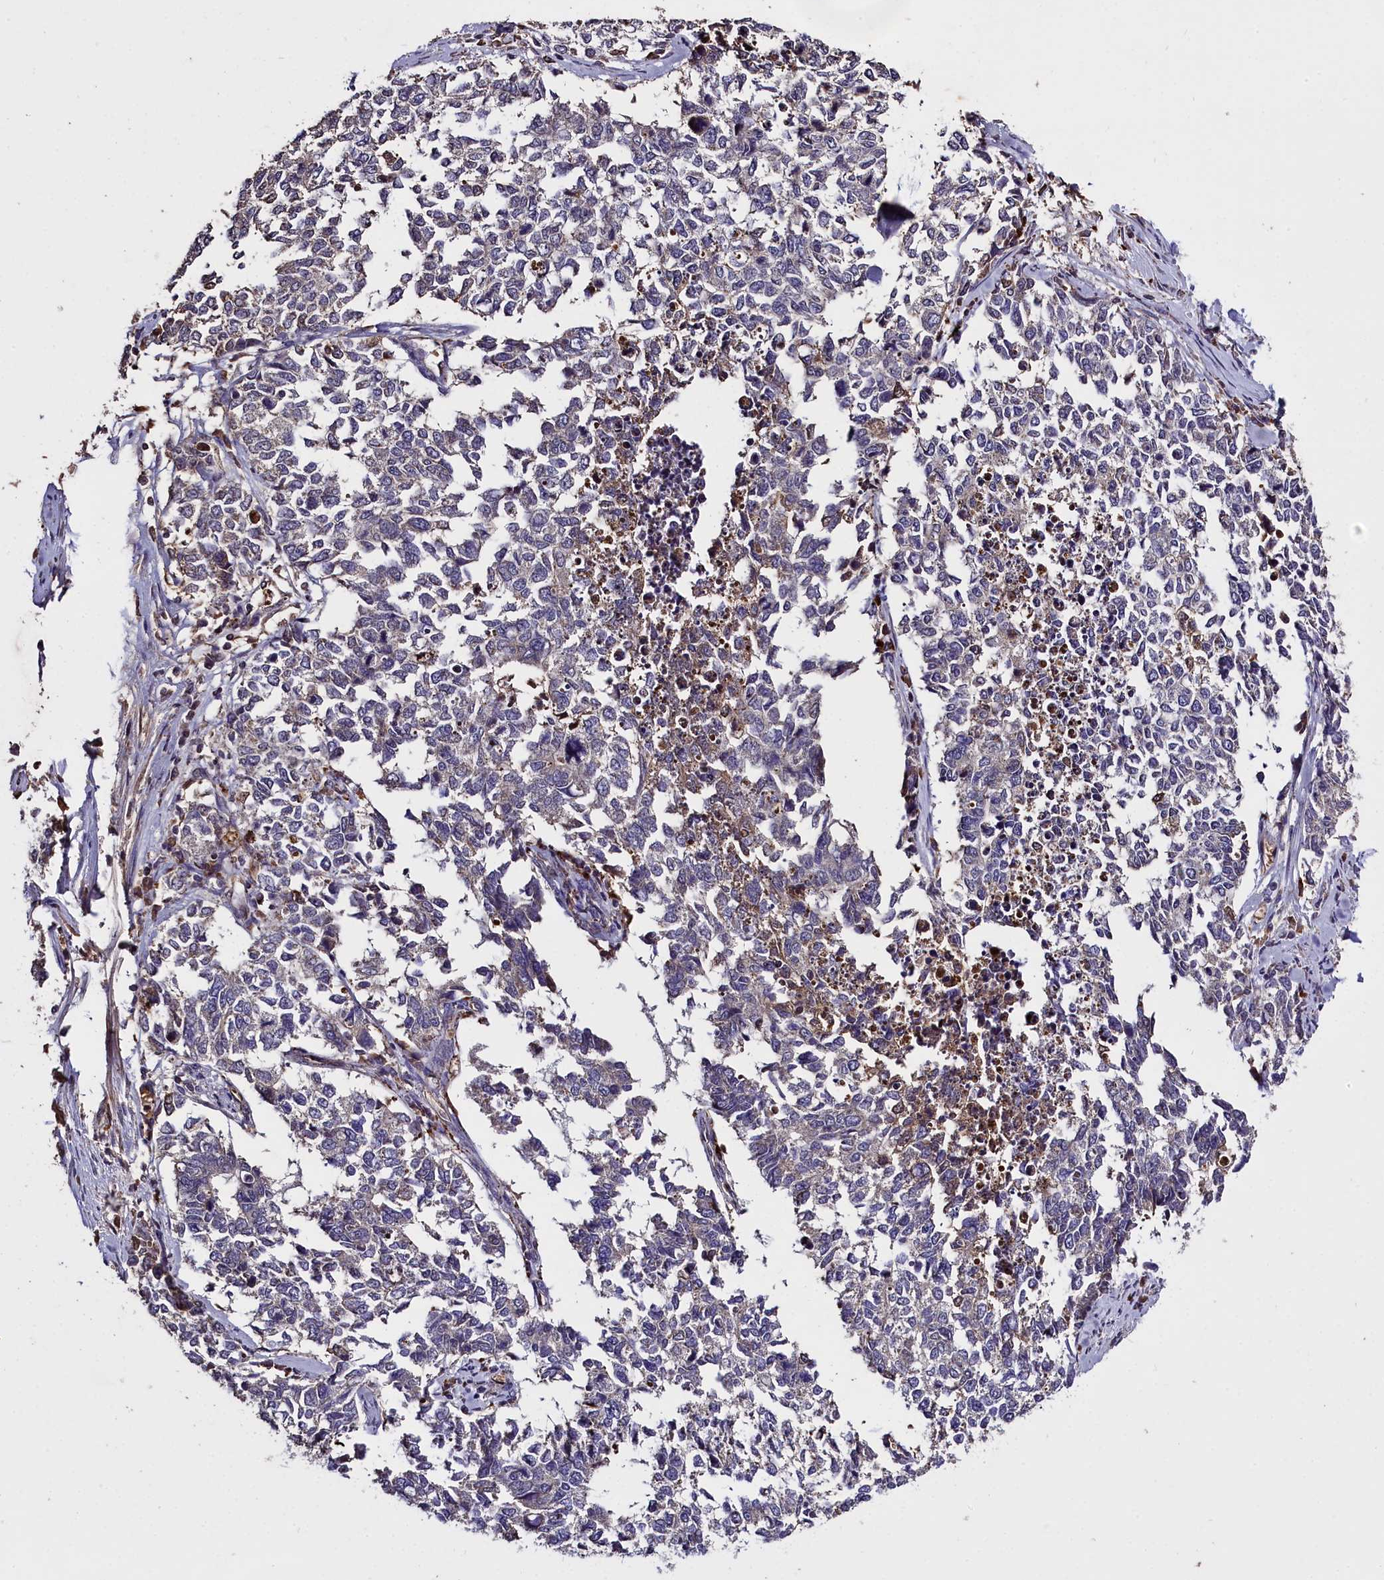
{"staining": {"intensity": "weak", "quantity": "<25%", "location": "cytoplasmic/membranous"}, "tissue": "cervical cancer", "cell_type": "Tumor cells", "image_type": "cancer", "snomed": [{"axis": "morphology", "description": "Squamous cell carcinoma, NOS"}, {"axis": "topography", "description": "Cervix"}], "caption": "Immunohistochemical staining of human cervical cancer displays no significant staining in tumor cells. (Stains: DAB (3,3'-diaminobenzidine) IHC with hematoxylin counter stain, Microscopy: brightfield microscopy at high magnification).", "gene": "CLRN2", "patient": {"sex": "female", "age": 63}}